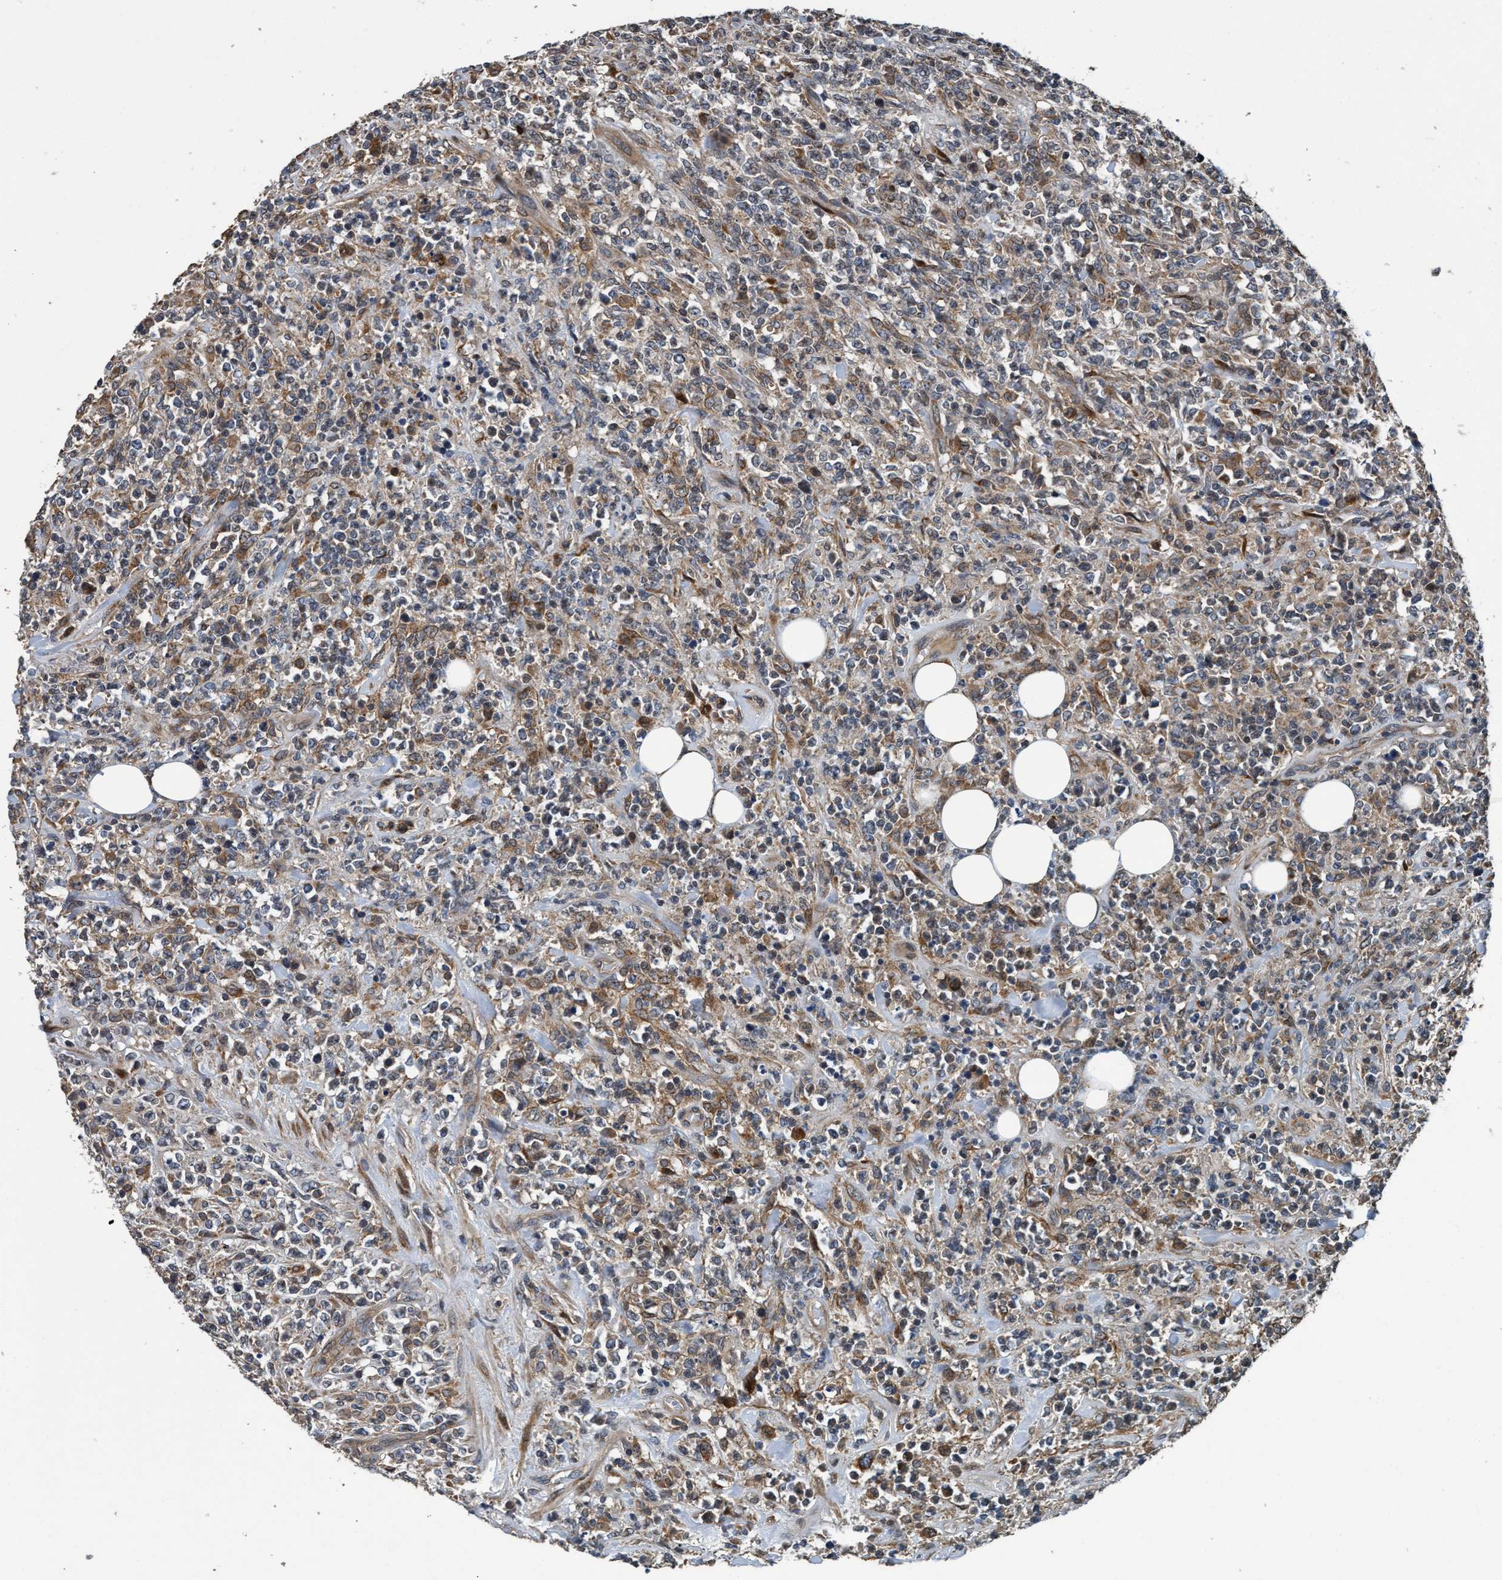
{"staining": {"intensity": "moderate", "quantity": "<25%", "location": "cytoplasmic/membranous"}, "tissue": "lymphoma", "cell_type": "Tumor cells", "image_type": "cancer", "snomed": [{"axis": "morphology", "description": "Malignant lymphoma, non-Hodgkin's type, High grade"}, {"axis": "topography", "description": "Soft tissue"}], "caption": "A micrograph of human lymphoma stained for a protein demonstrates moderate cytoplasmic/membranous brown staining in tumor cells. (DAB (3,3'-diaminobenzidine) = brown stain, brightfield microscopy at high magnification).", "gene": "MACC1", "patient": {"sex": "male", "age": 18}}